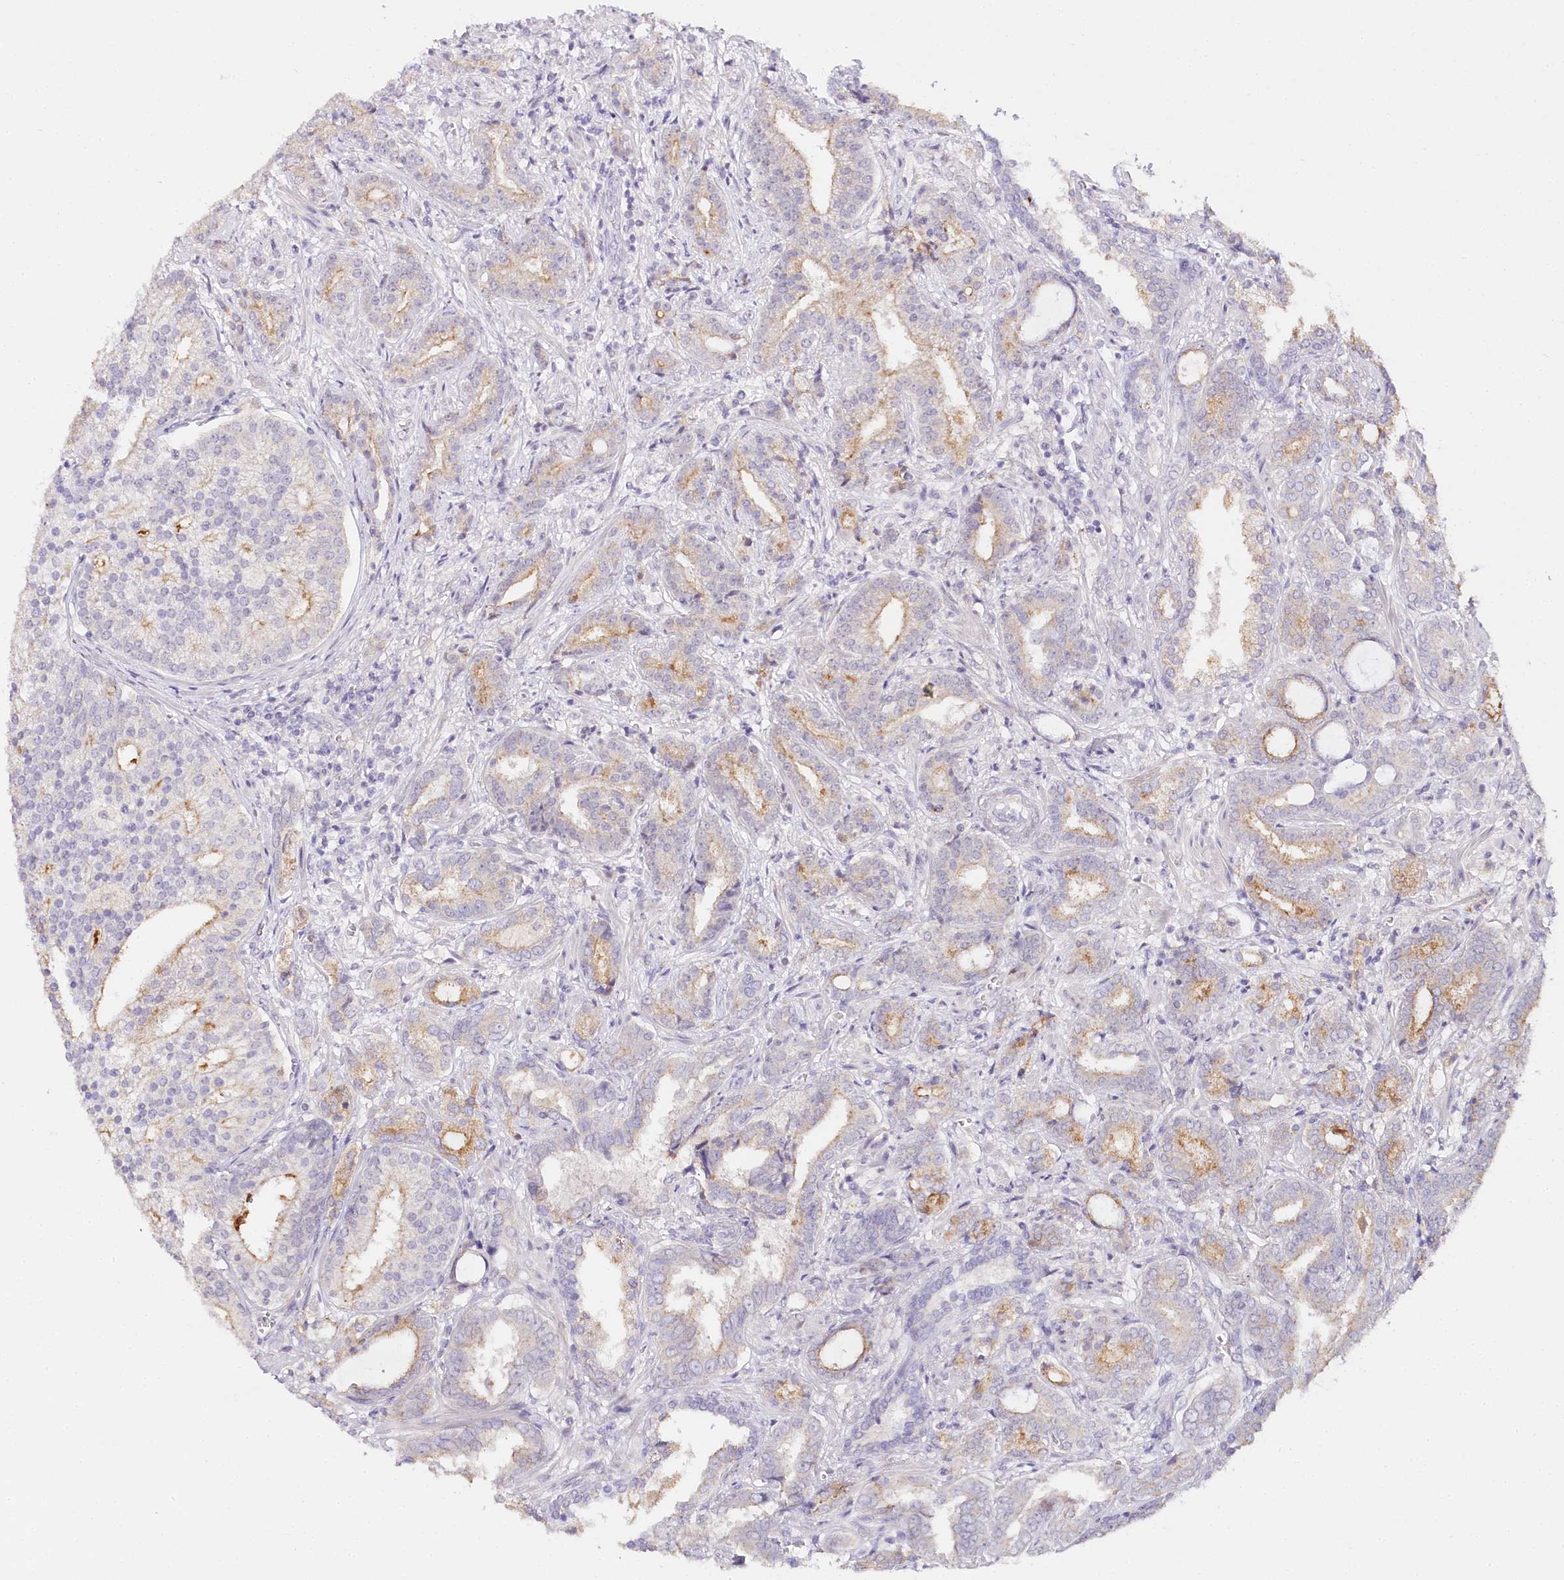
{"staining": {"intensity": "moderate", "quantity": "<25%", "location": "cytoplasmic/membranous"}, "tissue": "prostate cancer", "cell_type": "Tumor cells", "image_type": "cancer", "snomed": [{"axis": "morphology", "description": "Adenocarcinoma, High grade"}, {"axis": "topography", "description": "Prostate and seminal vesicle, NOS"}], "caption": "High-grade adenocarcinoma (prostate) stained for a protein demonstrates moderate cytoplasmic/membranous positivity in tumor cells.", "gene": "TP53", "patient": {"sex": "male", "age": 67}}